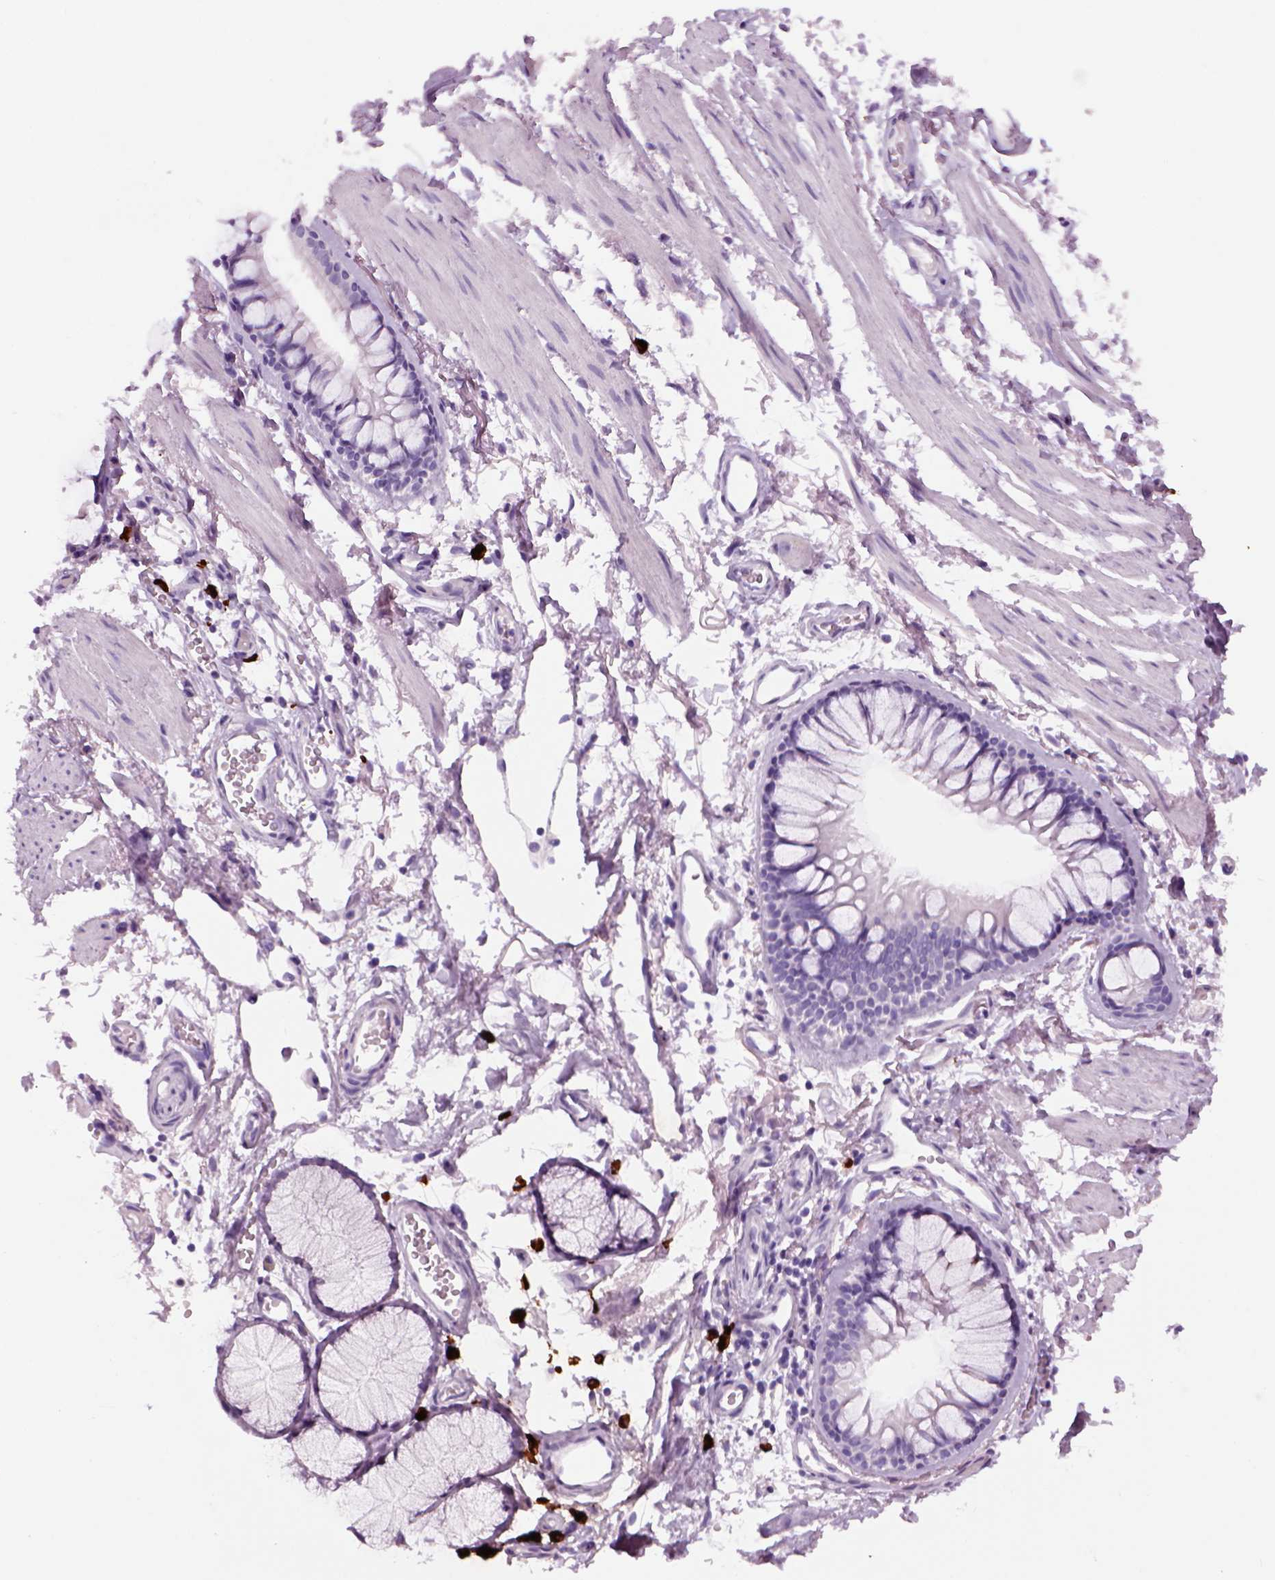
{"staining": {"intensity": "negative", "quantity": "none", "location": "none"}, "tissue": "soft tissue", "cell_type": "Chondrocytes", "image_type": "normal", "snomed": [{"axis": "morphology", "description": "Normal tissue, NOS"}, {"axis": "topography", "description": "Cartilage tissue"}, {"axis": "topography", "description": "Bronchus"}], "caption": "An image of human soft tissue is negative for staining in chondrocytes. The staining was performed using DAB (3,3'-diaminobenzidine) to visualize the protein expression in brown, while the nuclei were stained in blue with hematoxylin (Magnification: 20x).", "gene": "MZB1", "patient": {"sex": "female", "age": 79}}